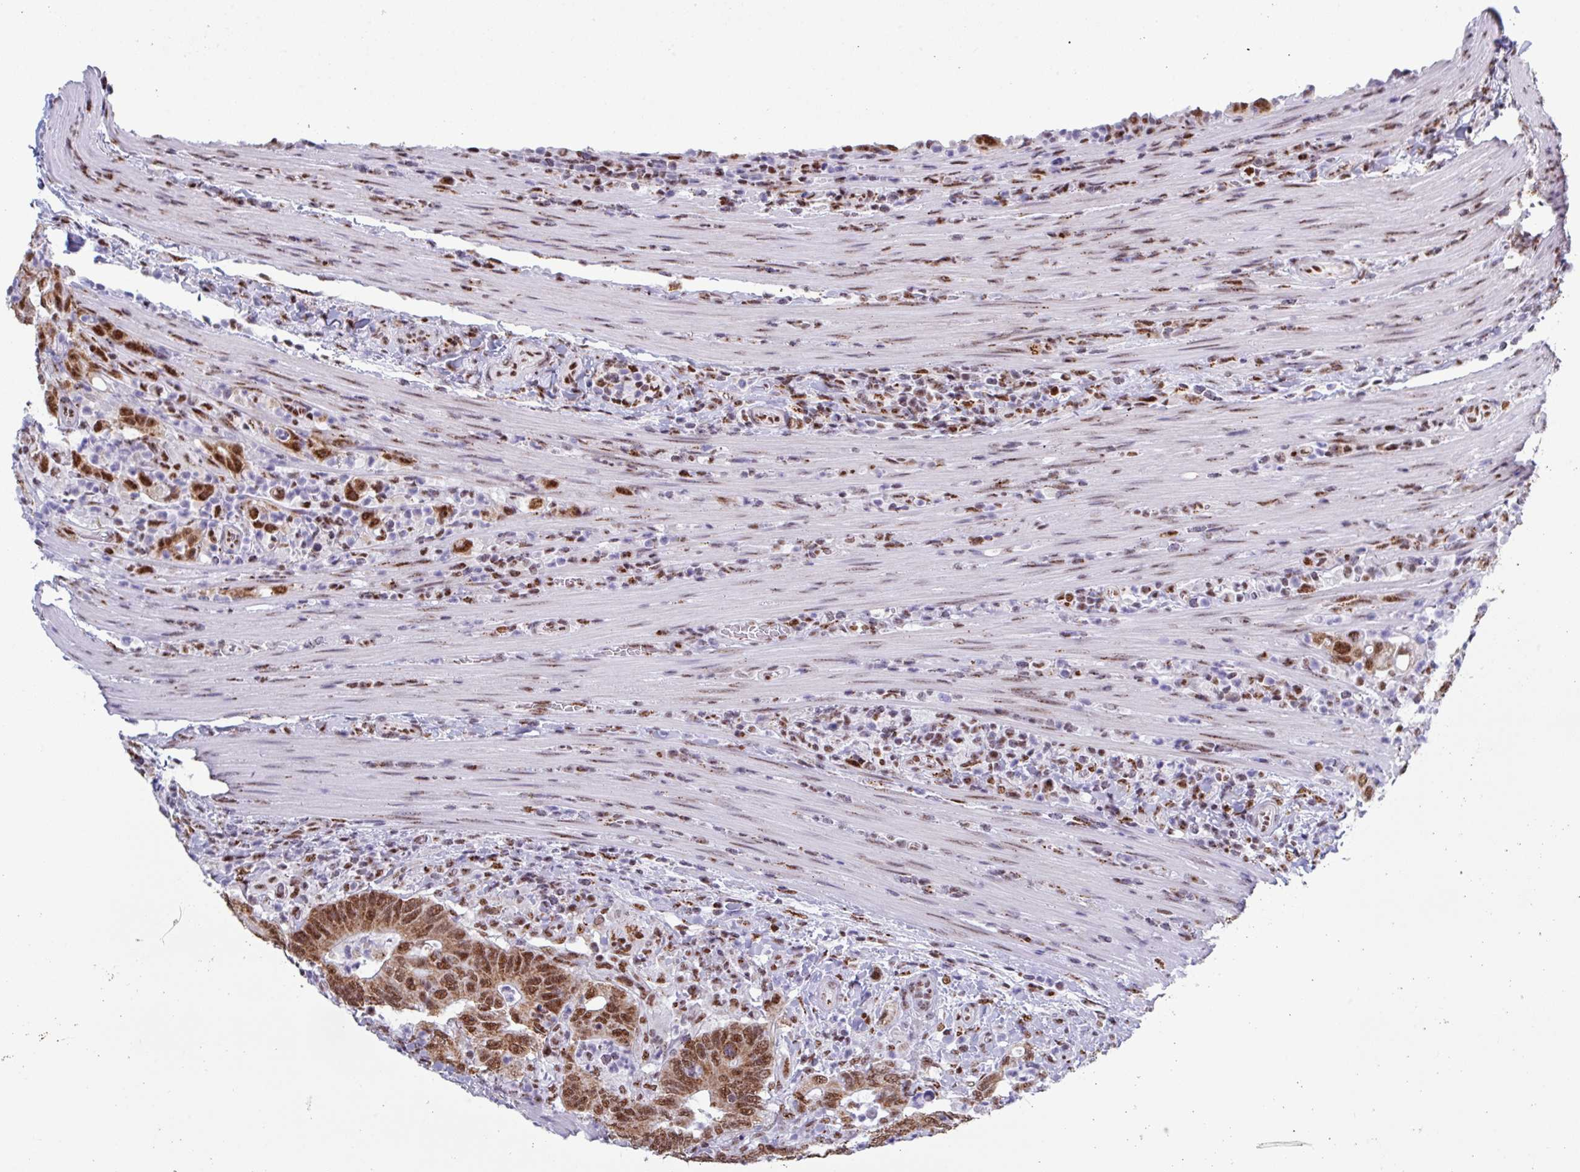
{"staining": {"intensity": "strong", "quantity": ">75%", "location": "cytoplasmic/membranous,nuclear"}, "tissue": "colorectal cancer", "cell_type": "Tumor cells", "image_type": "cancer", "snomed": [{"axis": "morphology", "description": "Adenocarcinoma, NOS"}, {"axis": "topography", "description": "Colon"}], "caption": "Protein expression analysis of colorectal adenocarcinoma demonstrates strong cytoplasmic/membranous and nuclear staining in approximately >75% of tumor cells.", "gene": "PUF60", "patient": {"sex": "female", "age": 75}}